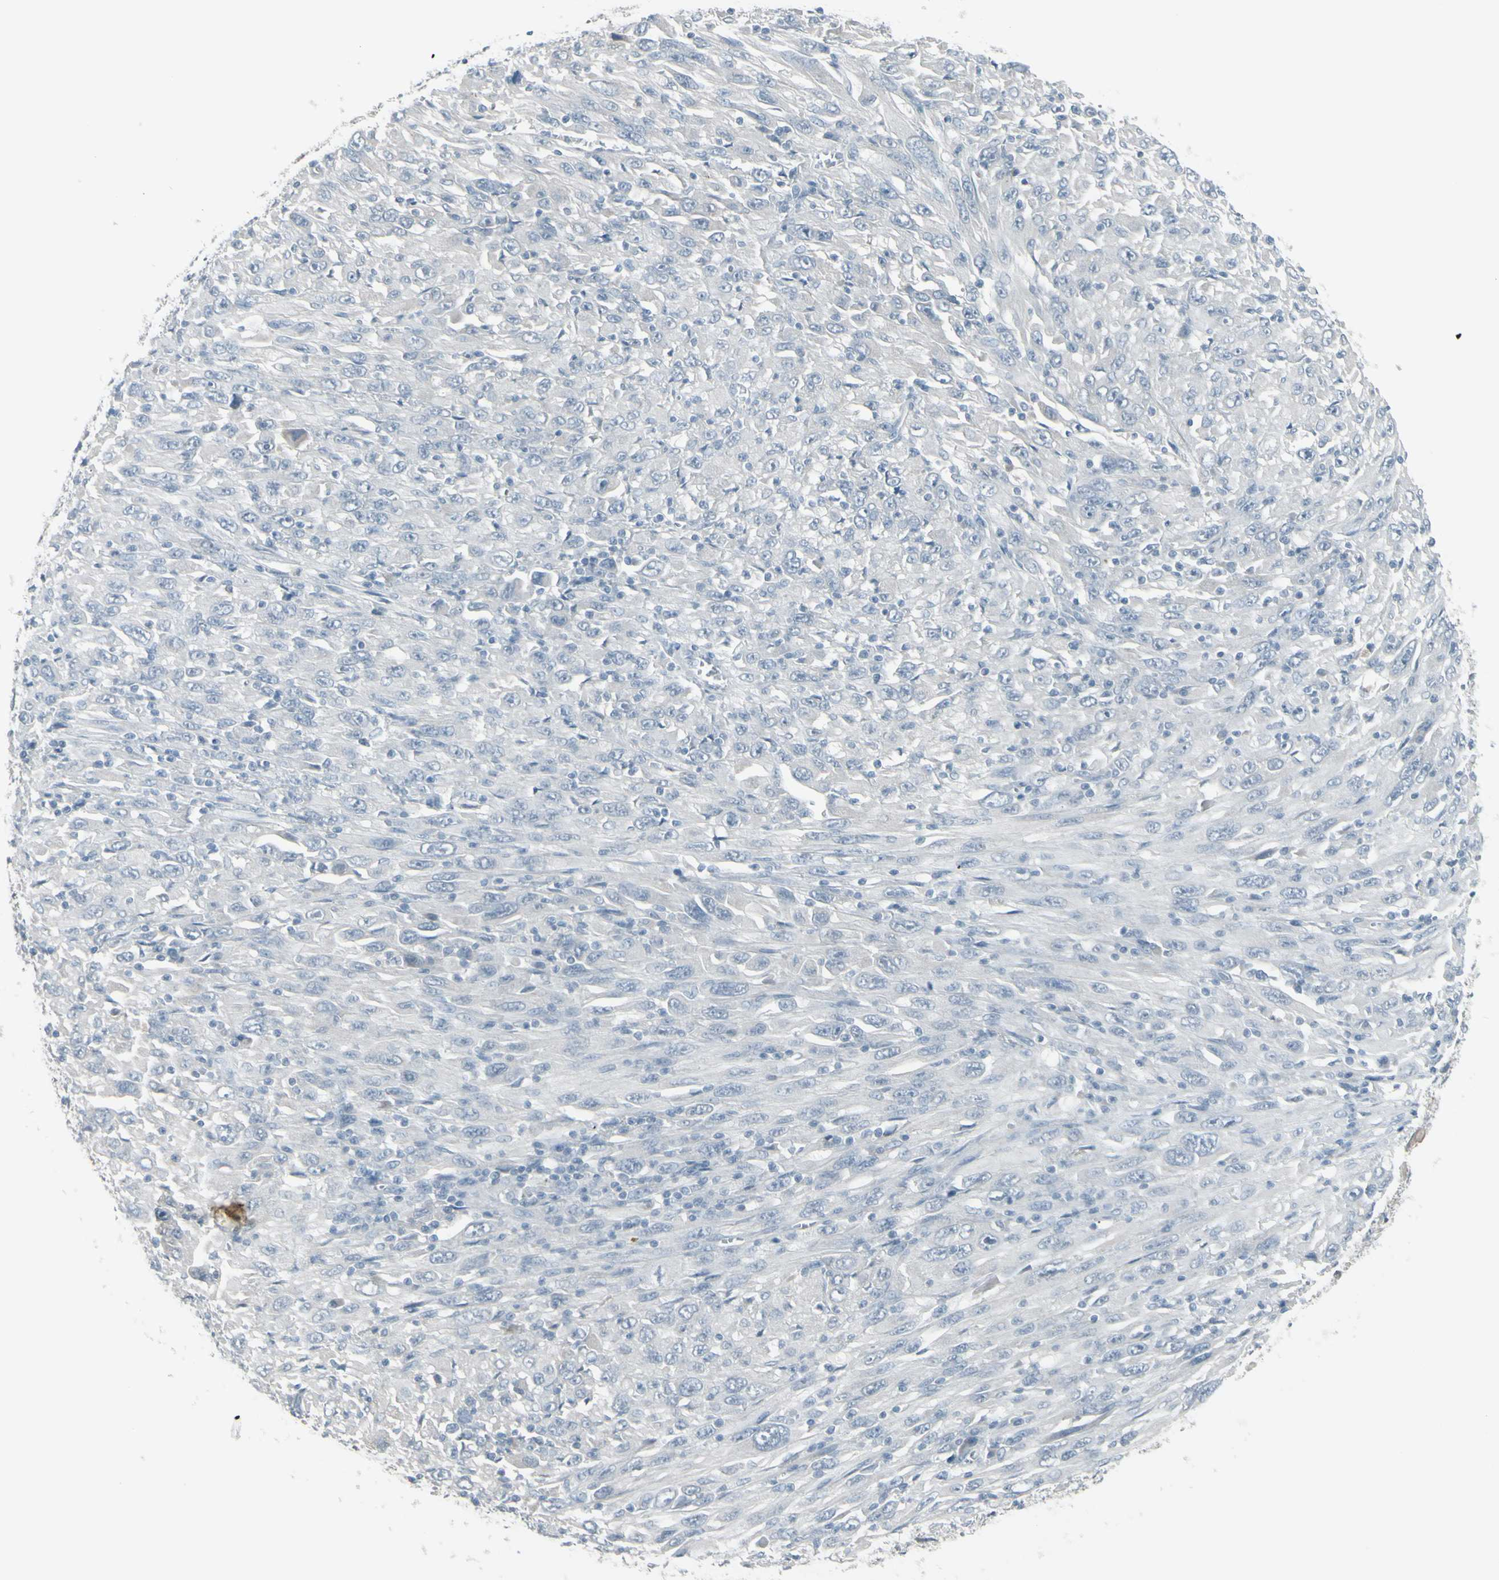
{"staining": {"intensity": "negative", "quantity": "none", "location": "none"}, "tissue": "melanoma", "cell_type": "Tumor cells", "image_type": "cancer", "snomed": [{"axis": "morphology", "description": "Malignant melanoma, Metastatic site"}, {"axis": "topography", "description": "Skin"}], "caption": "The image demonstrates no staining of tumor cells in malignant melanoma (metastatic site). (Stains: DAB (3,3'-diaminobenzidine) immunohistochemistry with hematoxylin counter stain, Microscopy: brightfield microscopy at high magnification).", "gene": "RAB3A", "patient": {"sex": "female", "age": 56}}